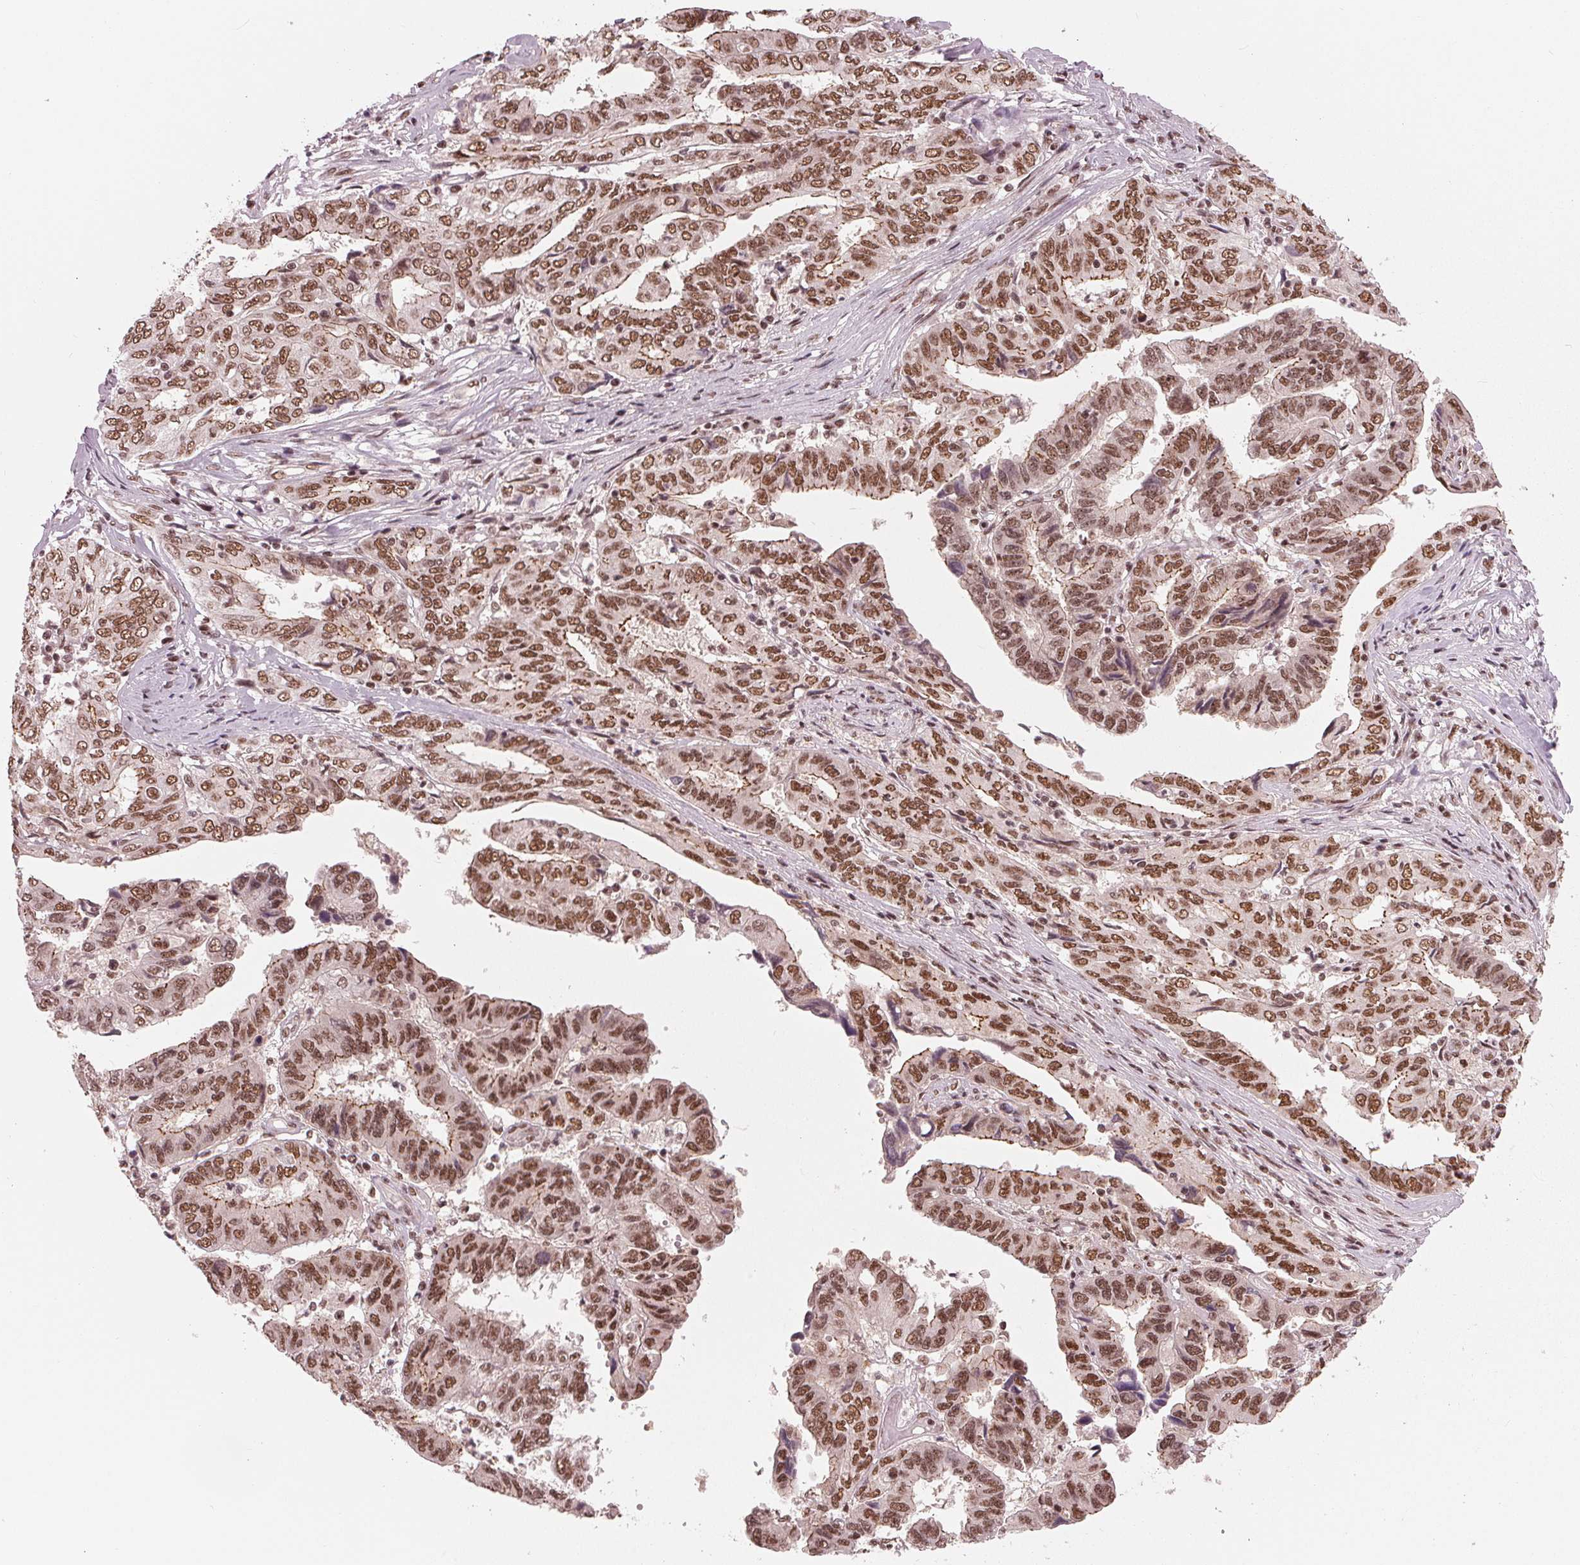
{"staining": {"intensity": "moderate", "quantity": ">75%", "location": "cytoplasmic/membranous,nuclear"}, "tissue": "ovarian cancer", "cell_type": "Tumor cells", "image_type": "cancer", "snomed": [{"axis": "morphology", "description": "Cystadenocarcinoma, serous, NOS"}, {"axis": "topography", "description": "Ovary"}], "caption": "High-magnification brightfield microscopy of serous cystadenocarcinoma (ovarian) stained with DAB (brown) and counterstained with hematoxylin (blue). tumor cells exhibit moderate cytoplasmic/membranous and nuclear expression is identified in about>75% of cells. (DAB (3,3'-diaminobenzidine) IHC with brightfield microscopy, high magnification).", "gene": "LSM2", "patient": {"sex": "female", "age": 79}}